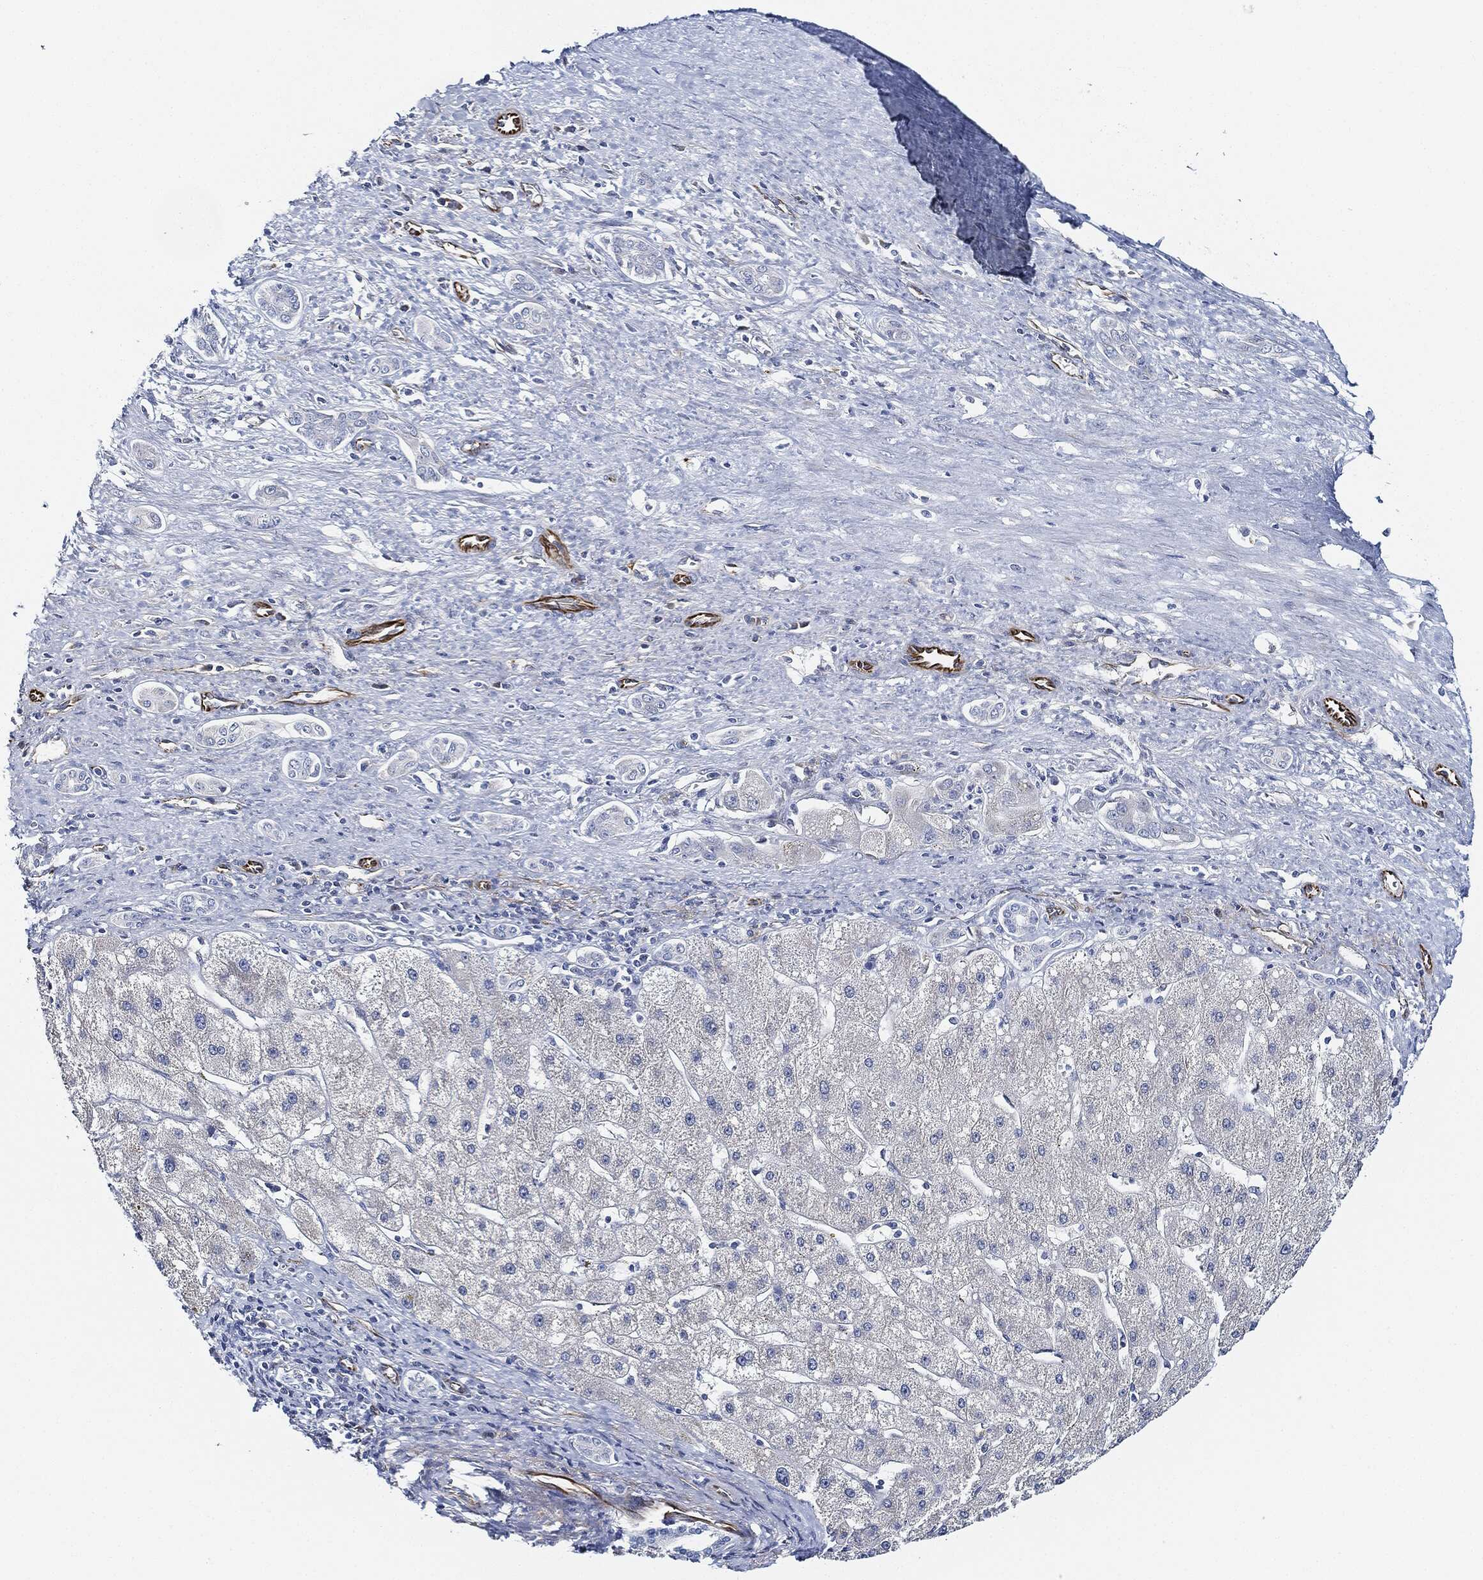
{"staining": {"intensity": "negative", "quantity": "none", "location": "none"}, "tissue": "liver cancer", "cell_type": "Tumor cells", "image_type": "cancer", "snomed": [{"axis": "morphology", "description": "Carcinoma, Hepatocellular, NOS"}, {"axis": "topography", "description": "Liver"}], "caption": "Histopathology image shows no significant protein expression in tumor cells of liver hepatocellular carcinoma.", "gene": "THSD1", "patient": {"sex": "female", "age": 82}}